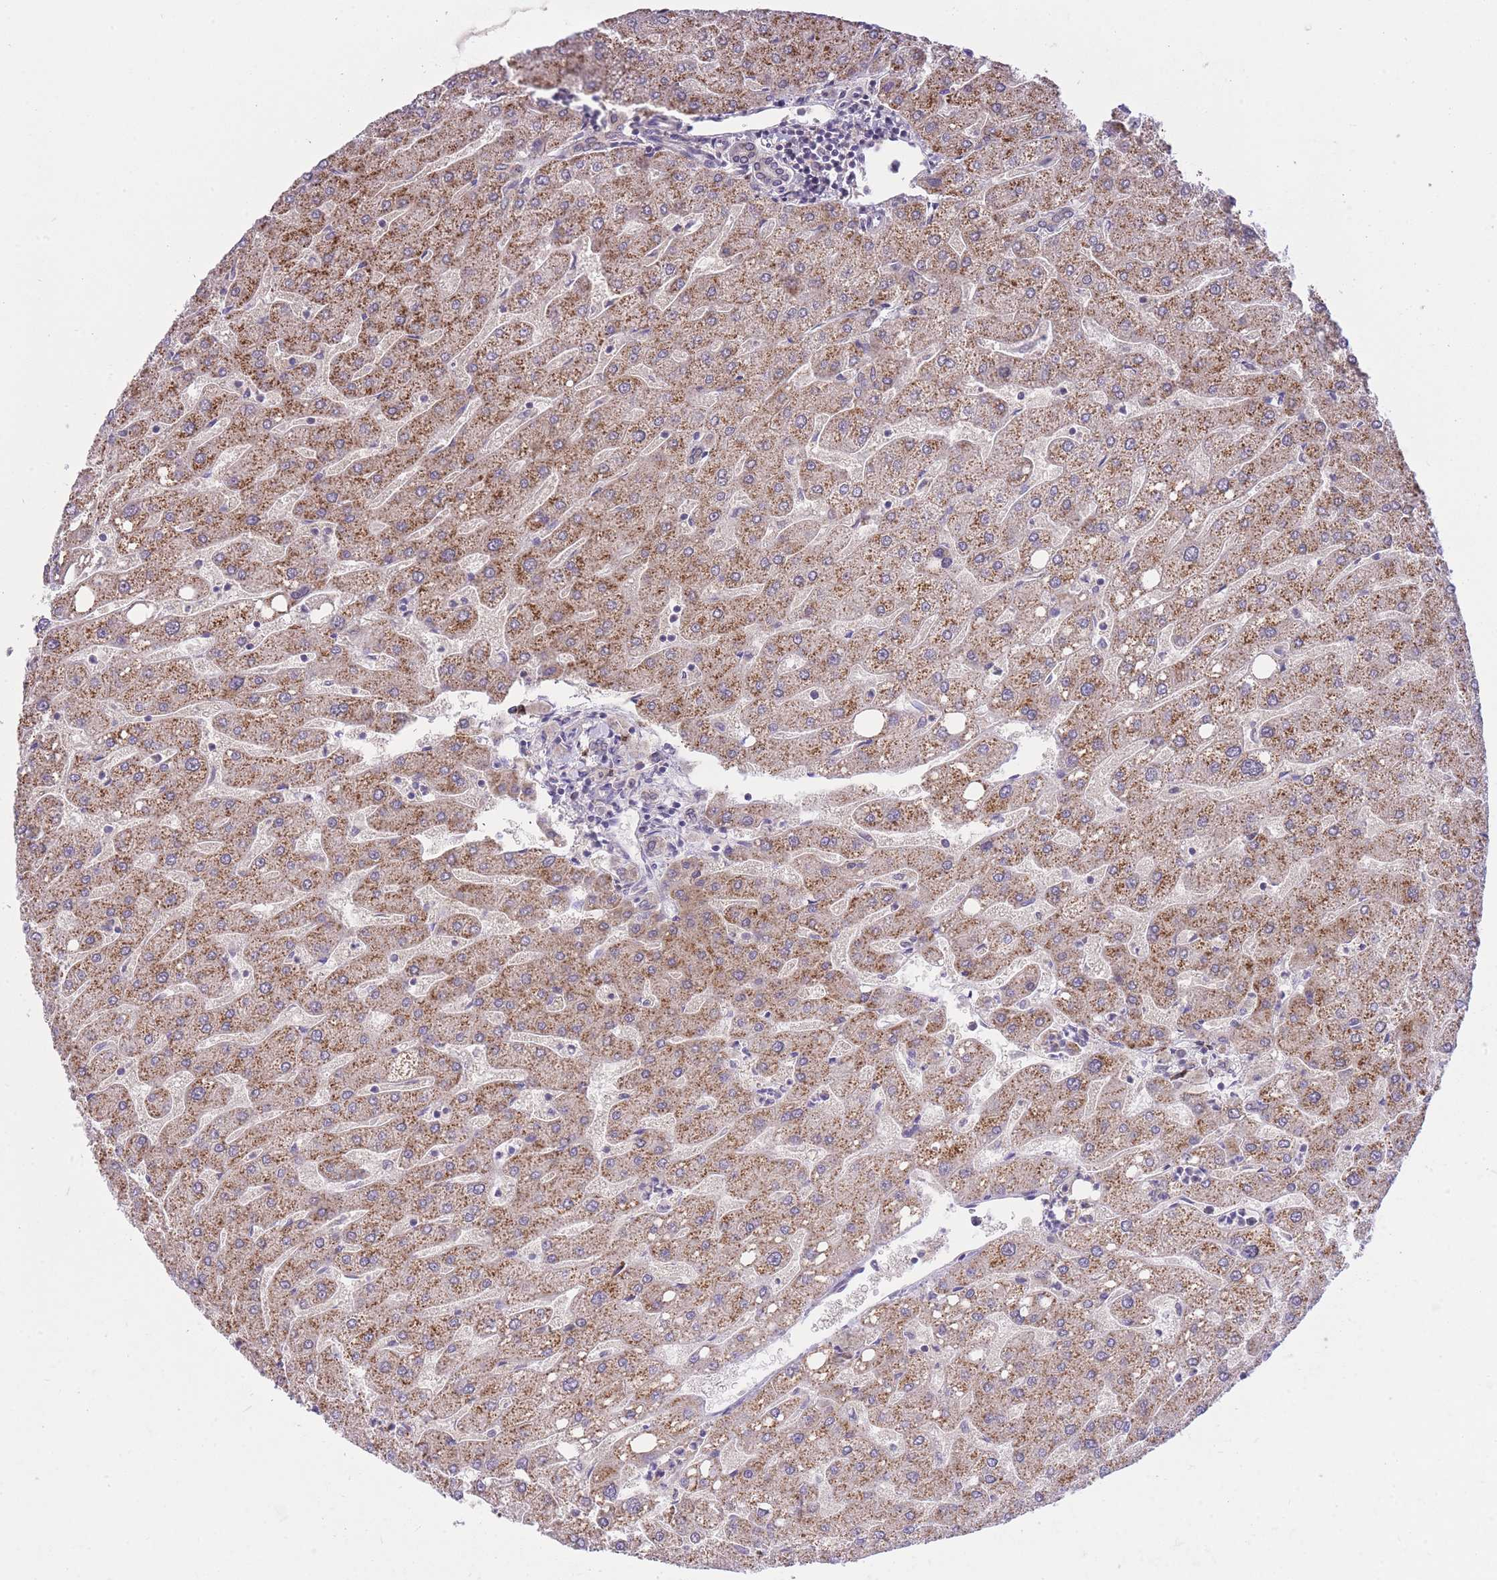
{"staining": {"intensity": "negative", "quantity": "none", "location": "none"}, "tissue": "liver", "cell_type": "Cholangiocytes", "image_type": "normal", "snomed": [{"axis": "morphology", "description": "Normal tissue, NOS"}, {"axis": "topography", "description": "Liver"}], "caption": "Immunohistochemical staining of normal human liver exhibits no significant staining in cholangiocytes.", "gene": "COPG1", "patient": {"sex": "male", "age": 67}}